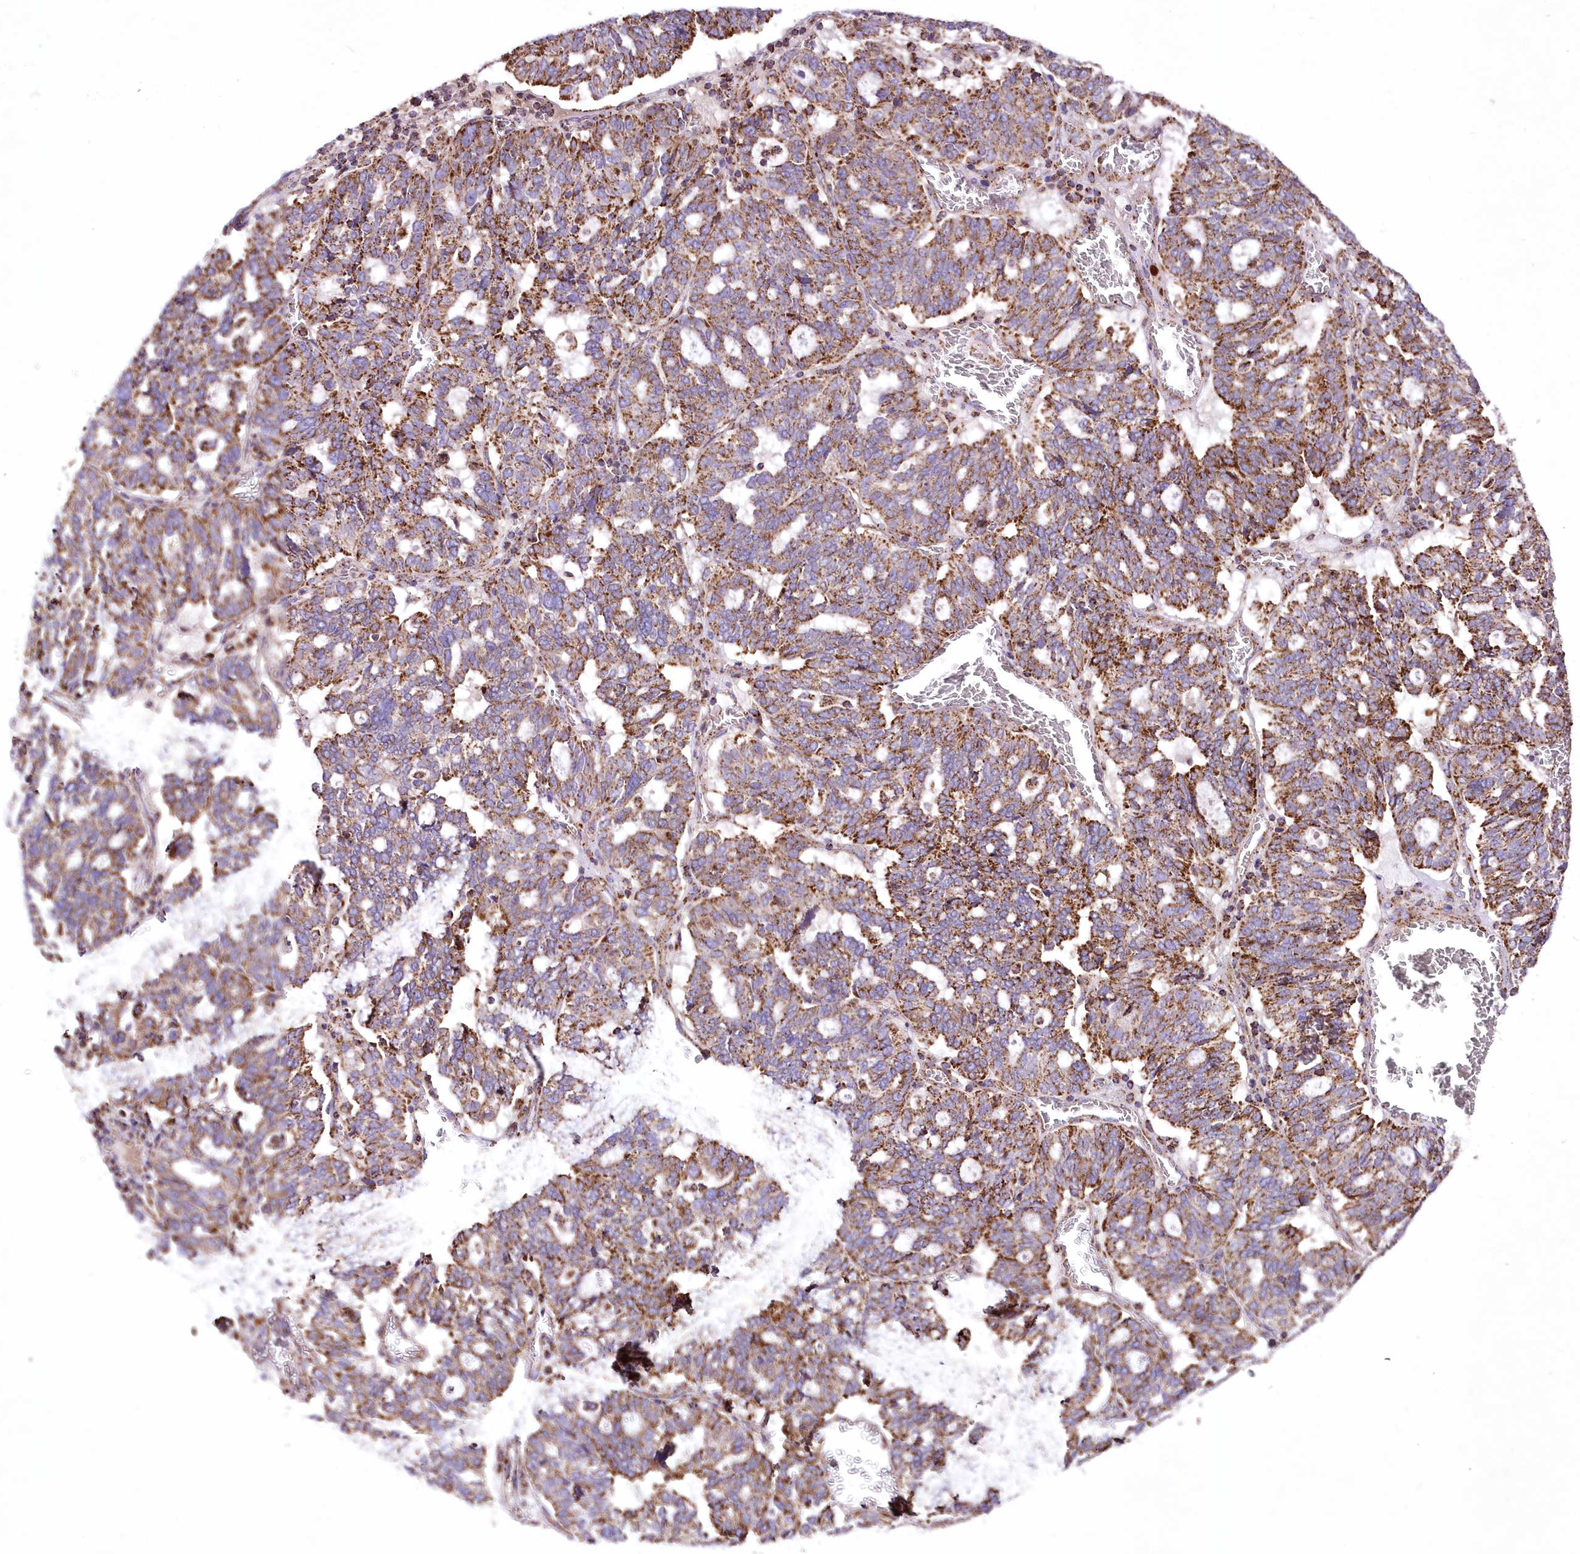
{"staining": {"intensity": "strong", "quantity": ">75%", "location": "cytoplasmic/membranous"}, "tissue": "ovarian cancer", "cell_type": "Tumor cells", "image_type": "cancer", "snomed": [{"axis": "morphology", "description": "Cystadenocarcinoma, serous, NOS"}, {"axis": "topography", "description": "Ovary"}], "caption": "Protein expression analysis of ovarian cancer exhibits strong cytoplasmic/membranous expression in about >75% of tumor cells.", "gene": "ASNSD1", "patient": {"sex": "female", "age": 59}}